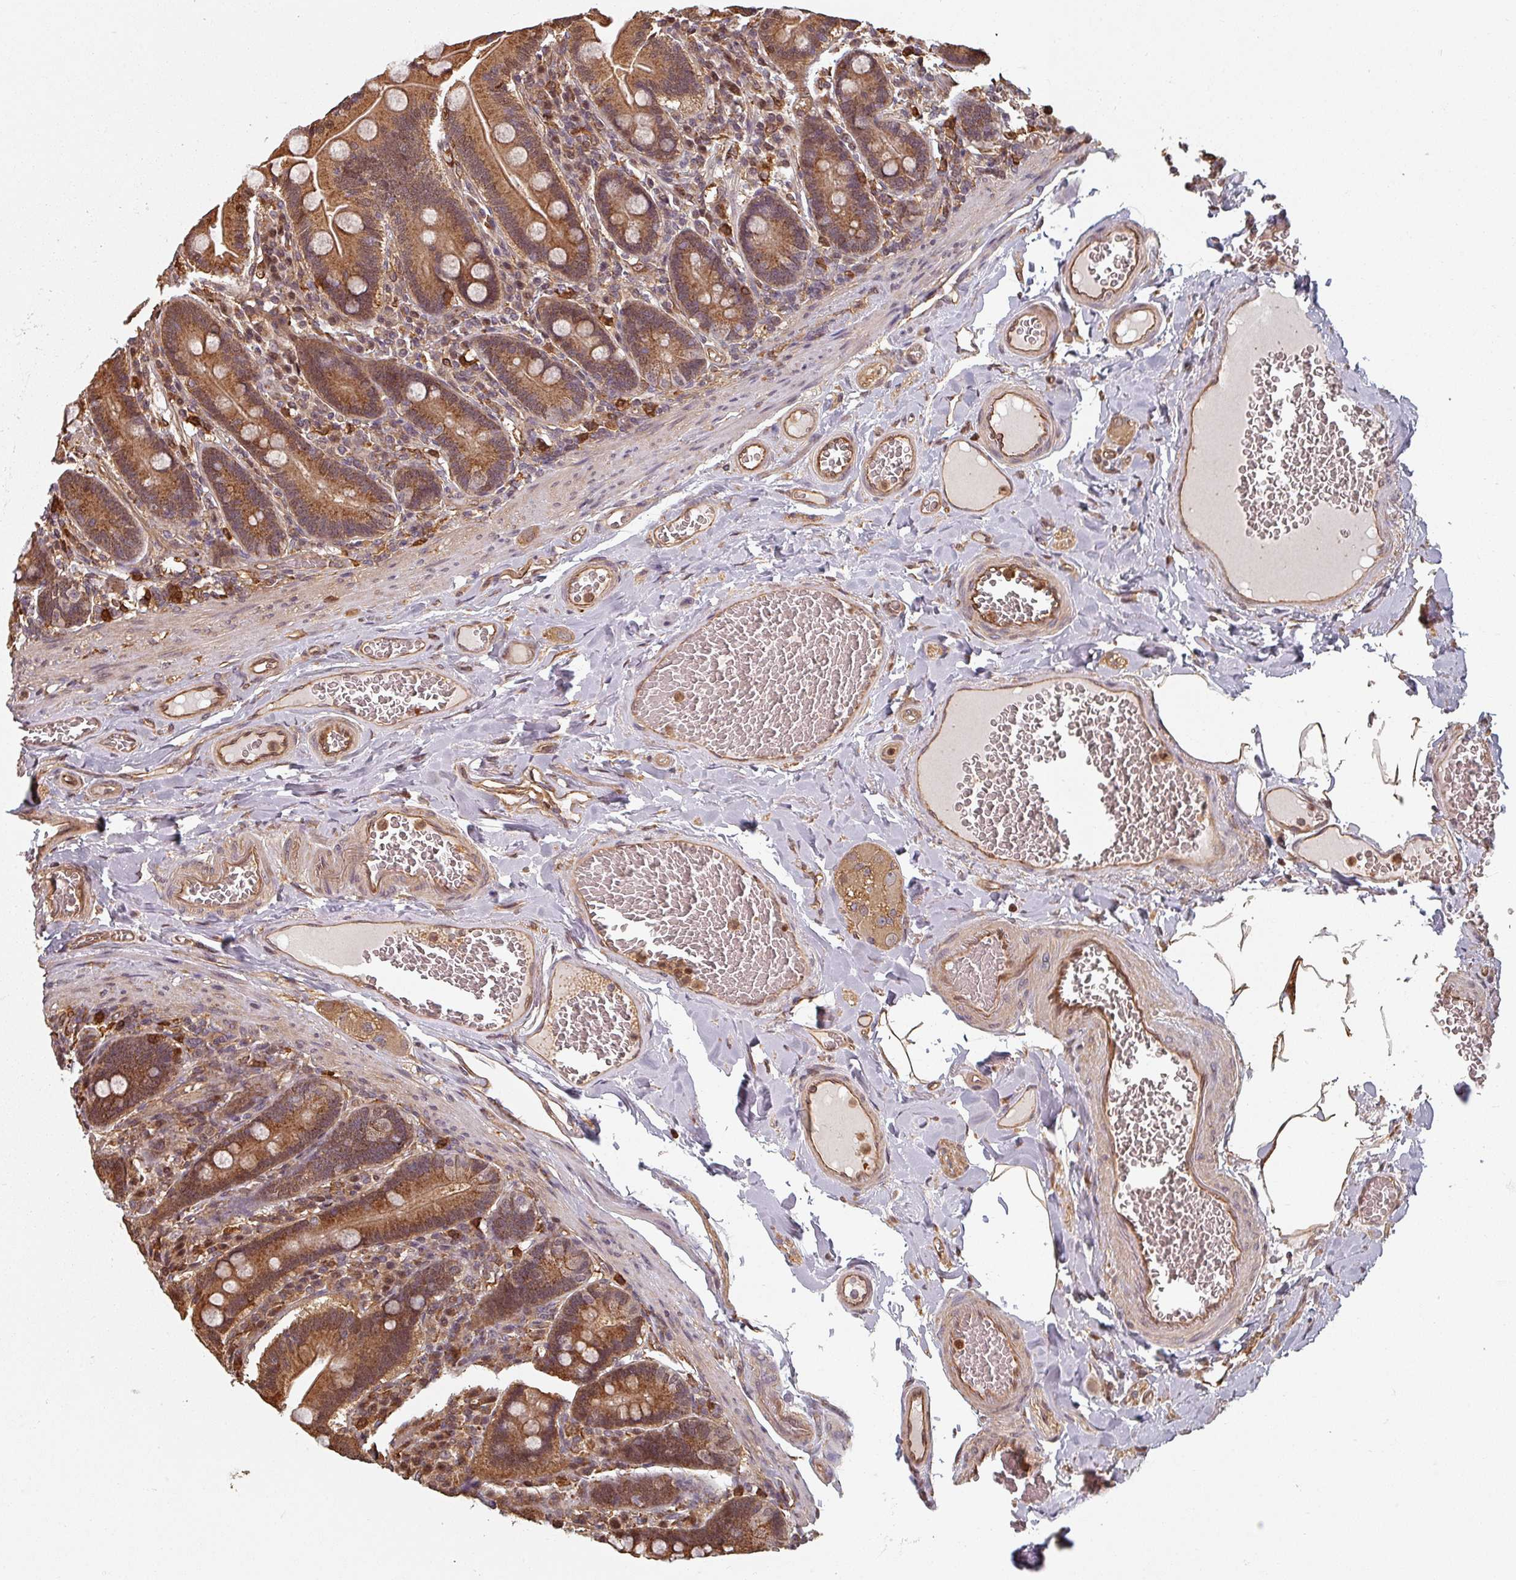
{"staining": {"intensity": "moderate", "quantity": ">75%", "location": "cytoplasmic/membranous,nuclear"}, "tissue": "duodenum", "cell_type": "Glandular cells", "image_type": "normal", "snomed": [{"axis": "morphology", "description": "Normal tissue, NOS"}, {"axis": "topography", "description": "Duodenum"}], "caption": "Human duodenum stained for a protein (brown) displays moderate cytoplasmic/membranous,nuclear positive staining in about >75% of glandular cells.", "gene": "EID1", "patient": {"sex": "female", "age": 62}}